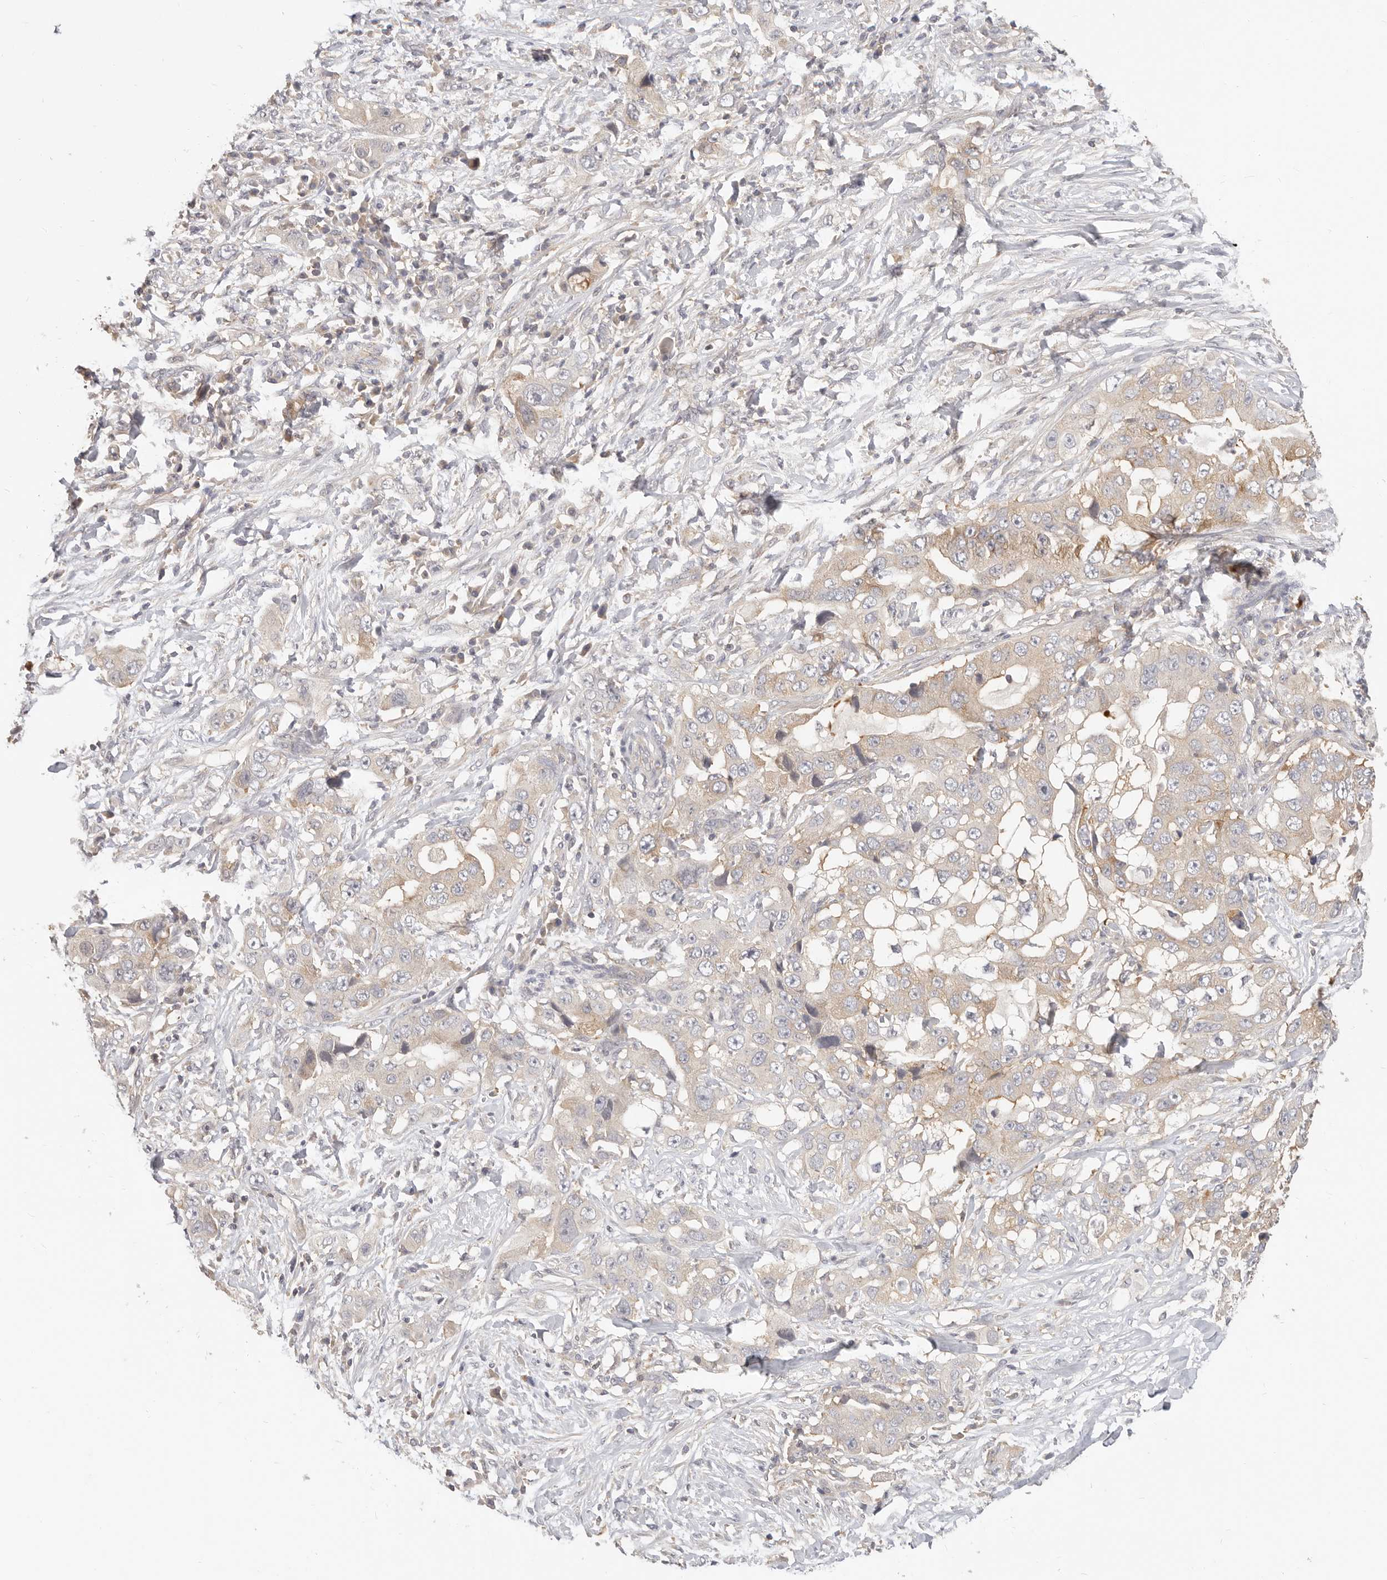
{"staining": {"intensity": "weak", "quantity": "<25%", "location": "cytoplasmic/membranous"}, "tissue": "lung cancer", "cell_type": "Tumor cells", "image_type": "cancer", "snomed": [{"axis": "morphology", "description": "Adenocarcinoma, NOS"}, {"axis": "topography", "description": "Lung"}], "caption": "Photomicrograph shows no significant protein positivity in tumor cells of lung adenocarcinoma.", "gene": "DTNBP1", "patient": {"sex": "female", "age": 51}}